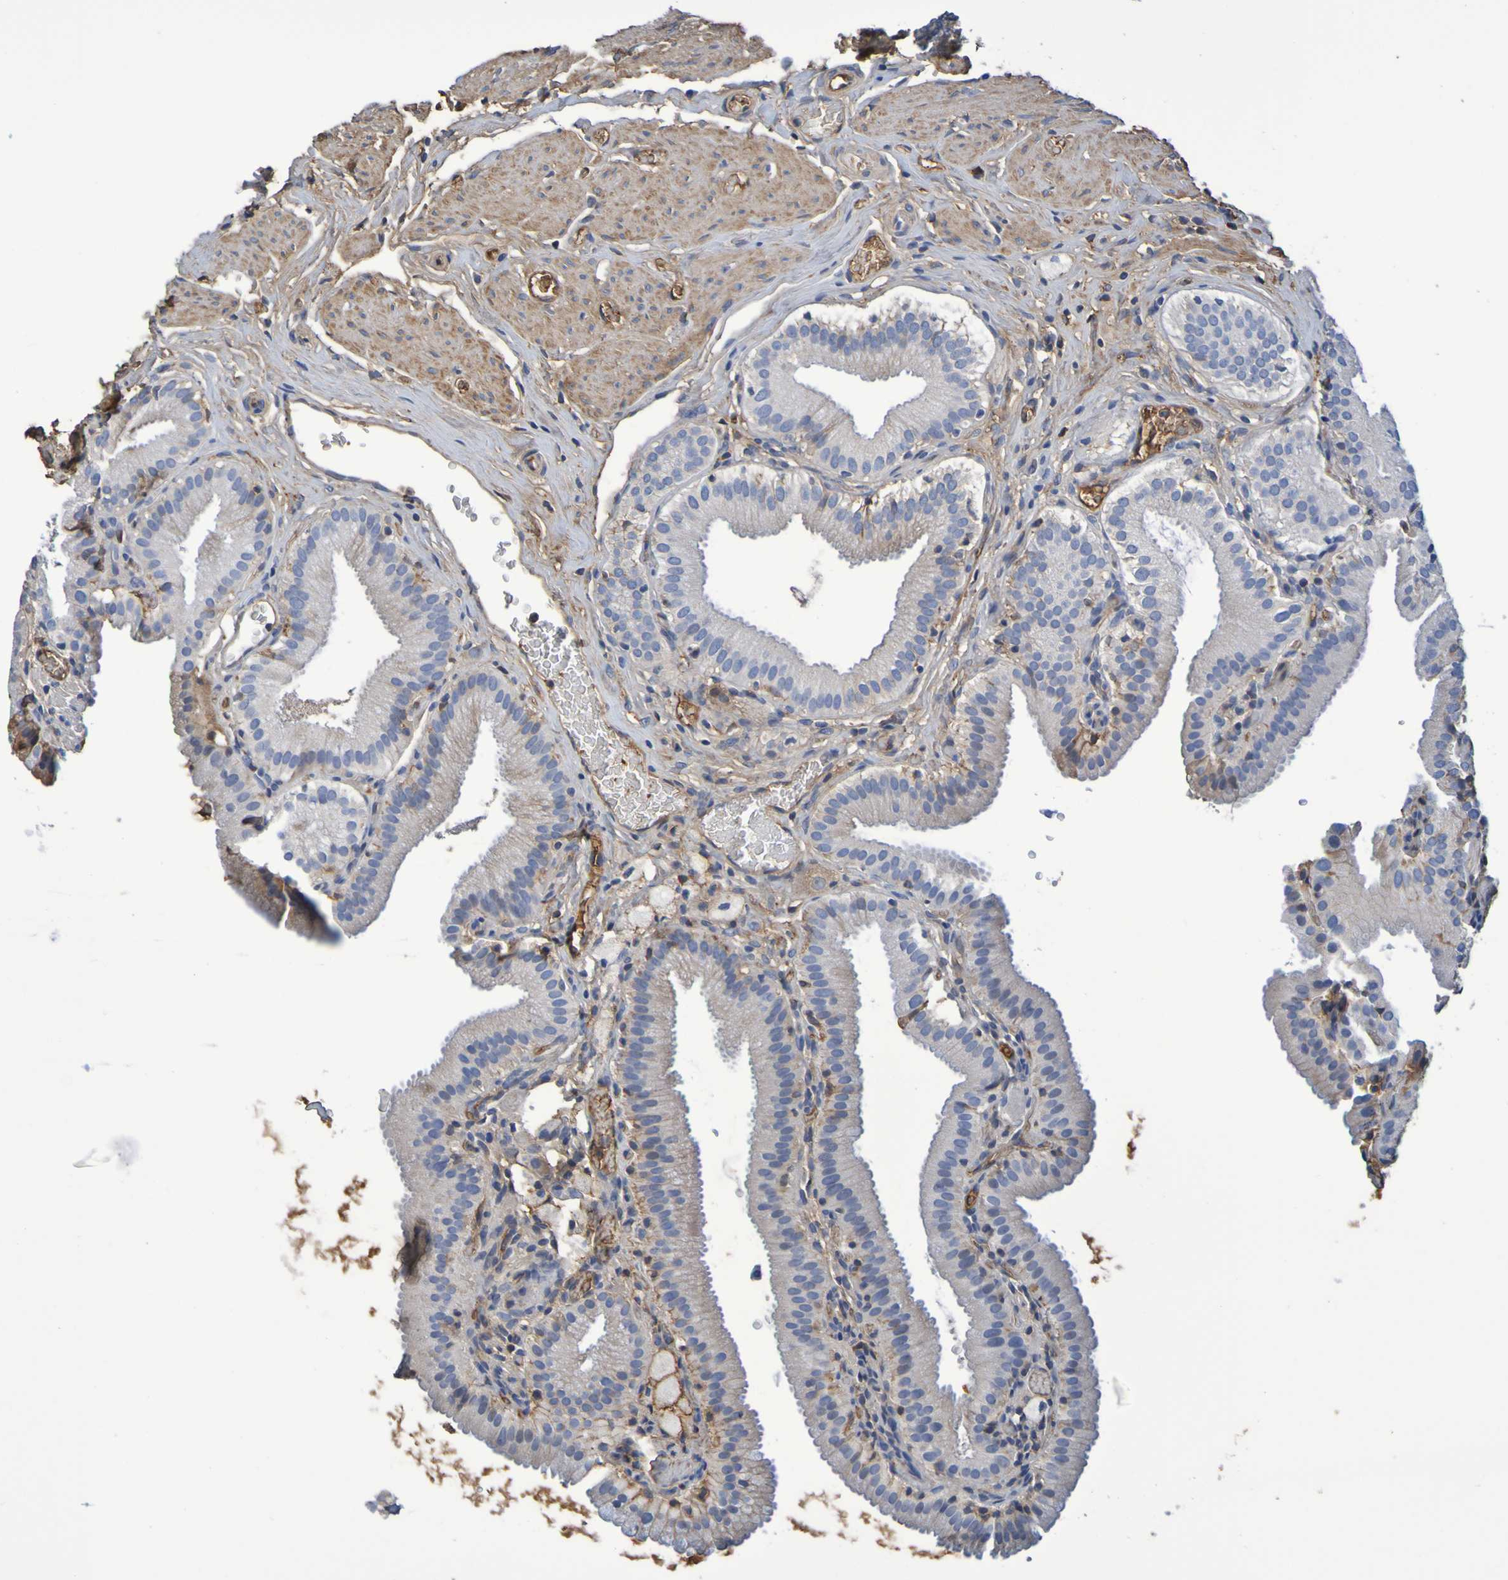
{"staining": {"intensity": "moderate", "quantity": "<25%", "location": "cytoplasmic/membranous"}, "tissue": "gallbladder", "cell_type": "Glandular cells", "image_type": "normal", "snomed": [{"axis": "morphology", "description": "Normal tissue, NOS"}, {"axis": "topography", "description": "Gallbladder"}], "caption": "Normal gallbladder shows moderate cytoplasmic/membranous positivity in about <25% of glandular cells.", "gene": "GAB3", "patient": {"sex": "male", "age": 54}}